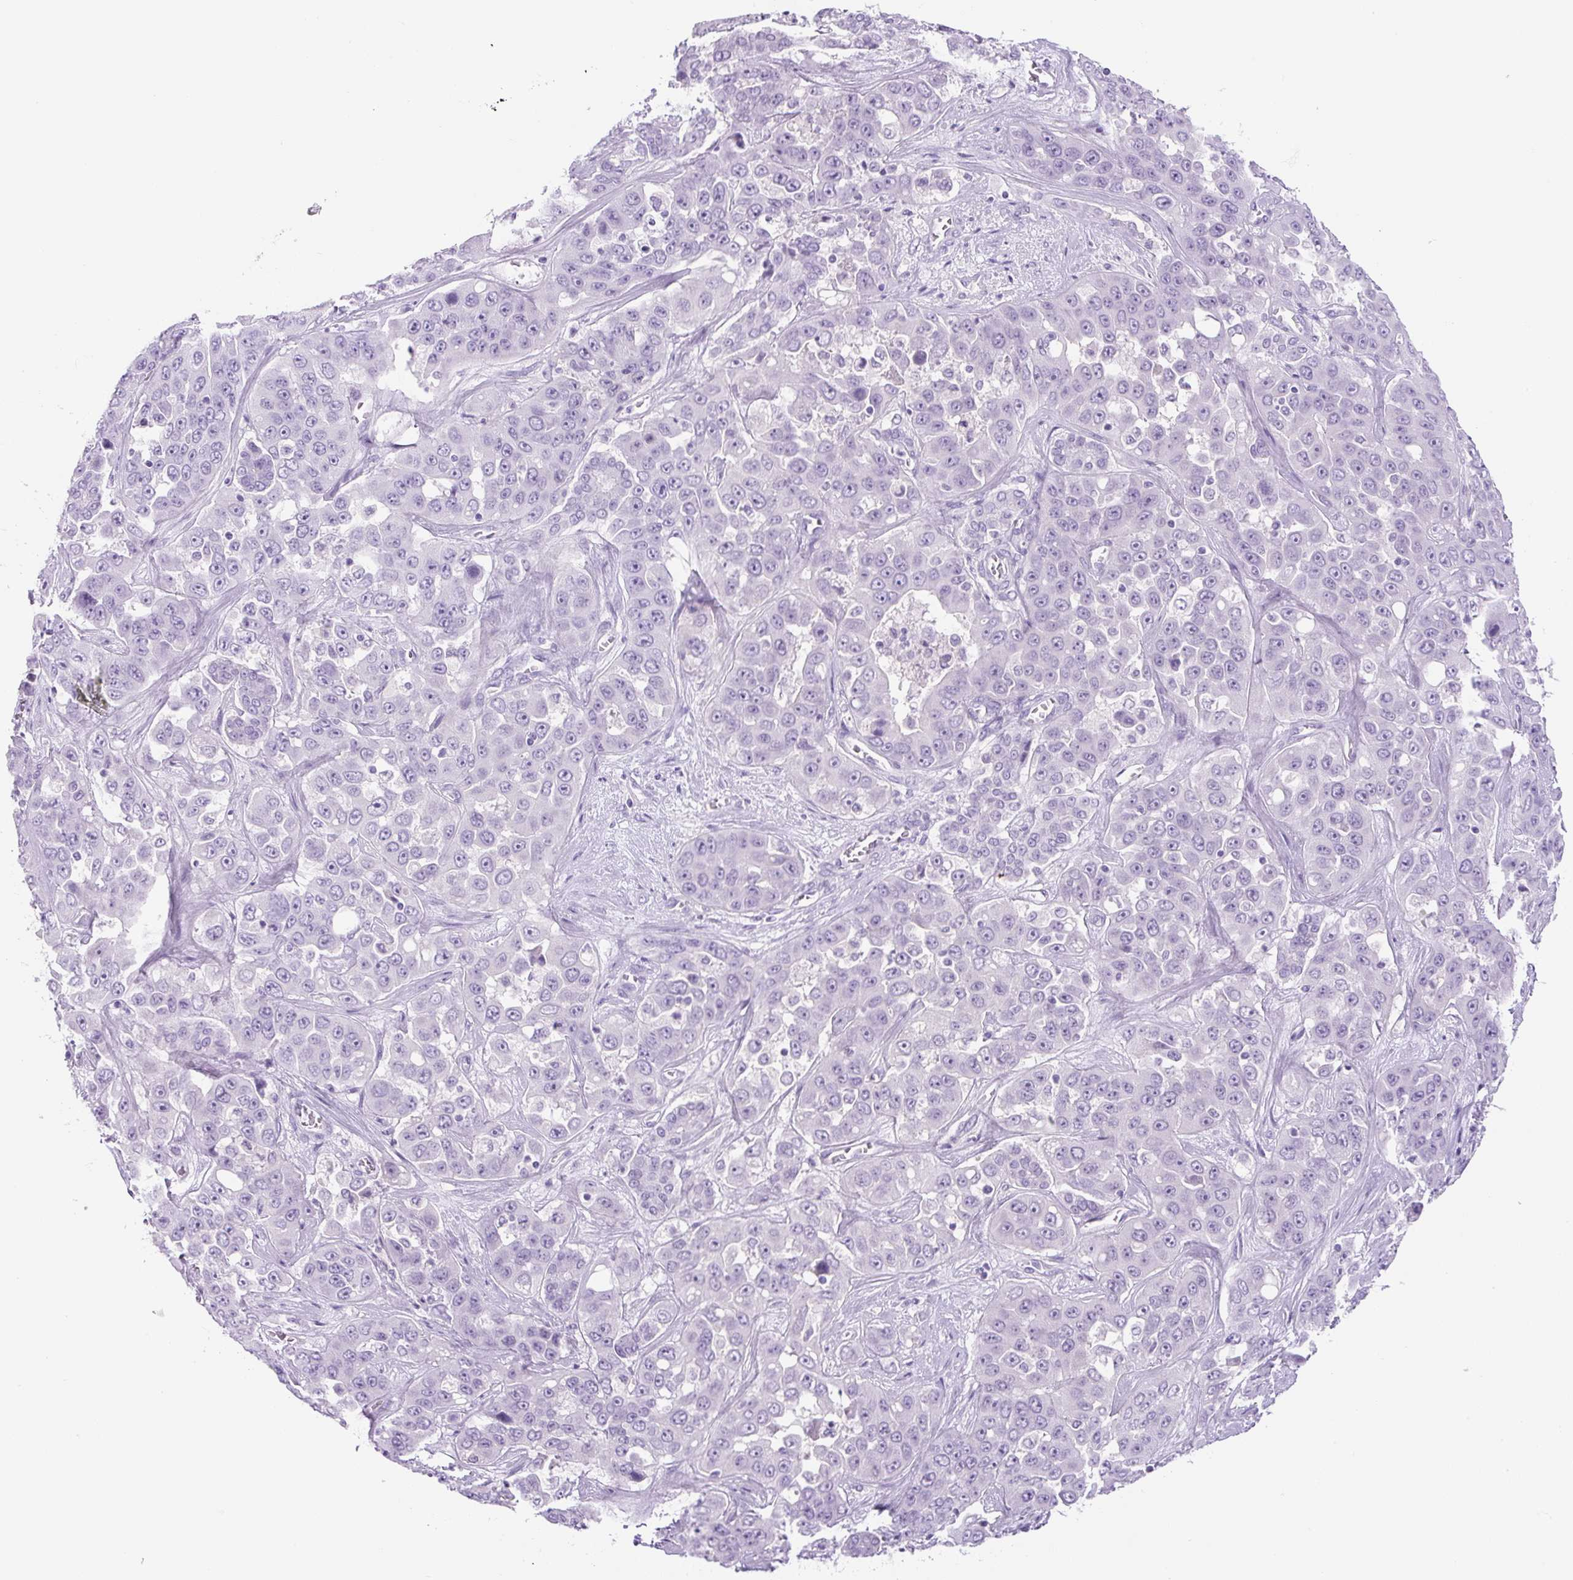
{"staining": {"intensity": "negative", "quantity": "none", "location": "none"}, "tissue": "liver cancer", "cell_type": "Tumor cells", "image_type": "cancer", "snomed": [{"axis": "morphology", "description": "Cholangiocarcinoma"}, {"axis": "topography", "description": "Liver"}], "caption": "Protein analysis of liver cancer demonstrates no significant positivity in tumor cells. The staining is performed using DAB brown chromogen with nuclei counter-stained in using hematoxylin.", "gene": "UBL3", "patient": {"sex": "female", "age": 52}}